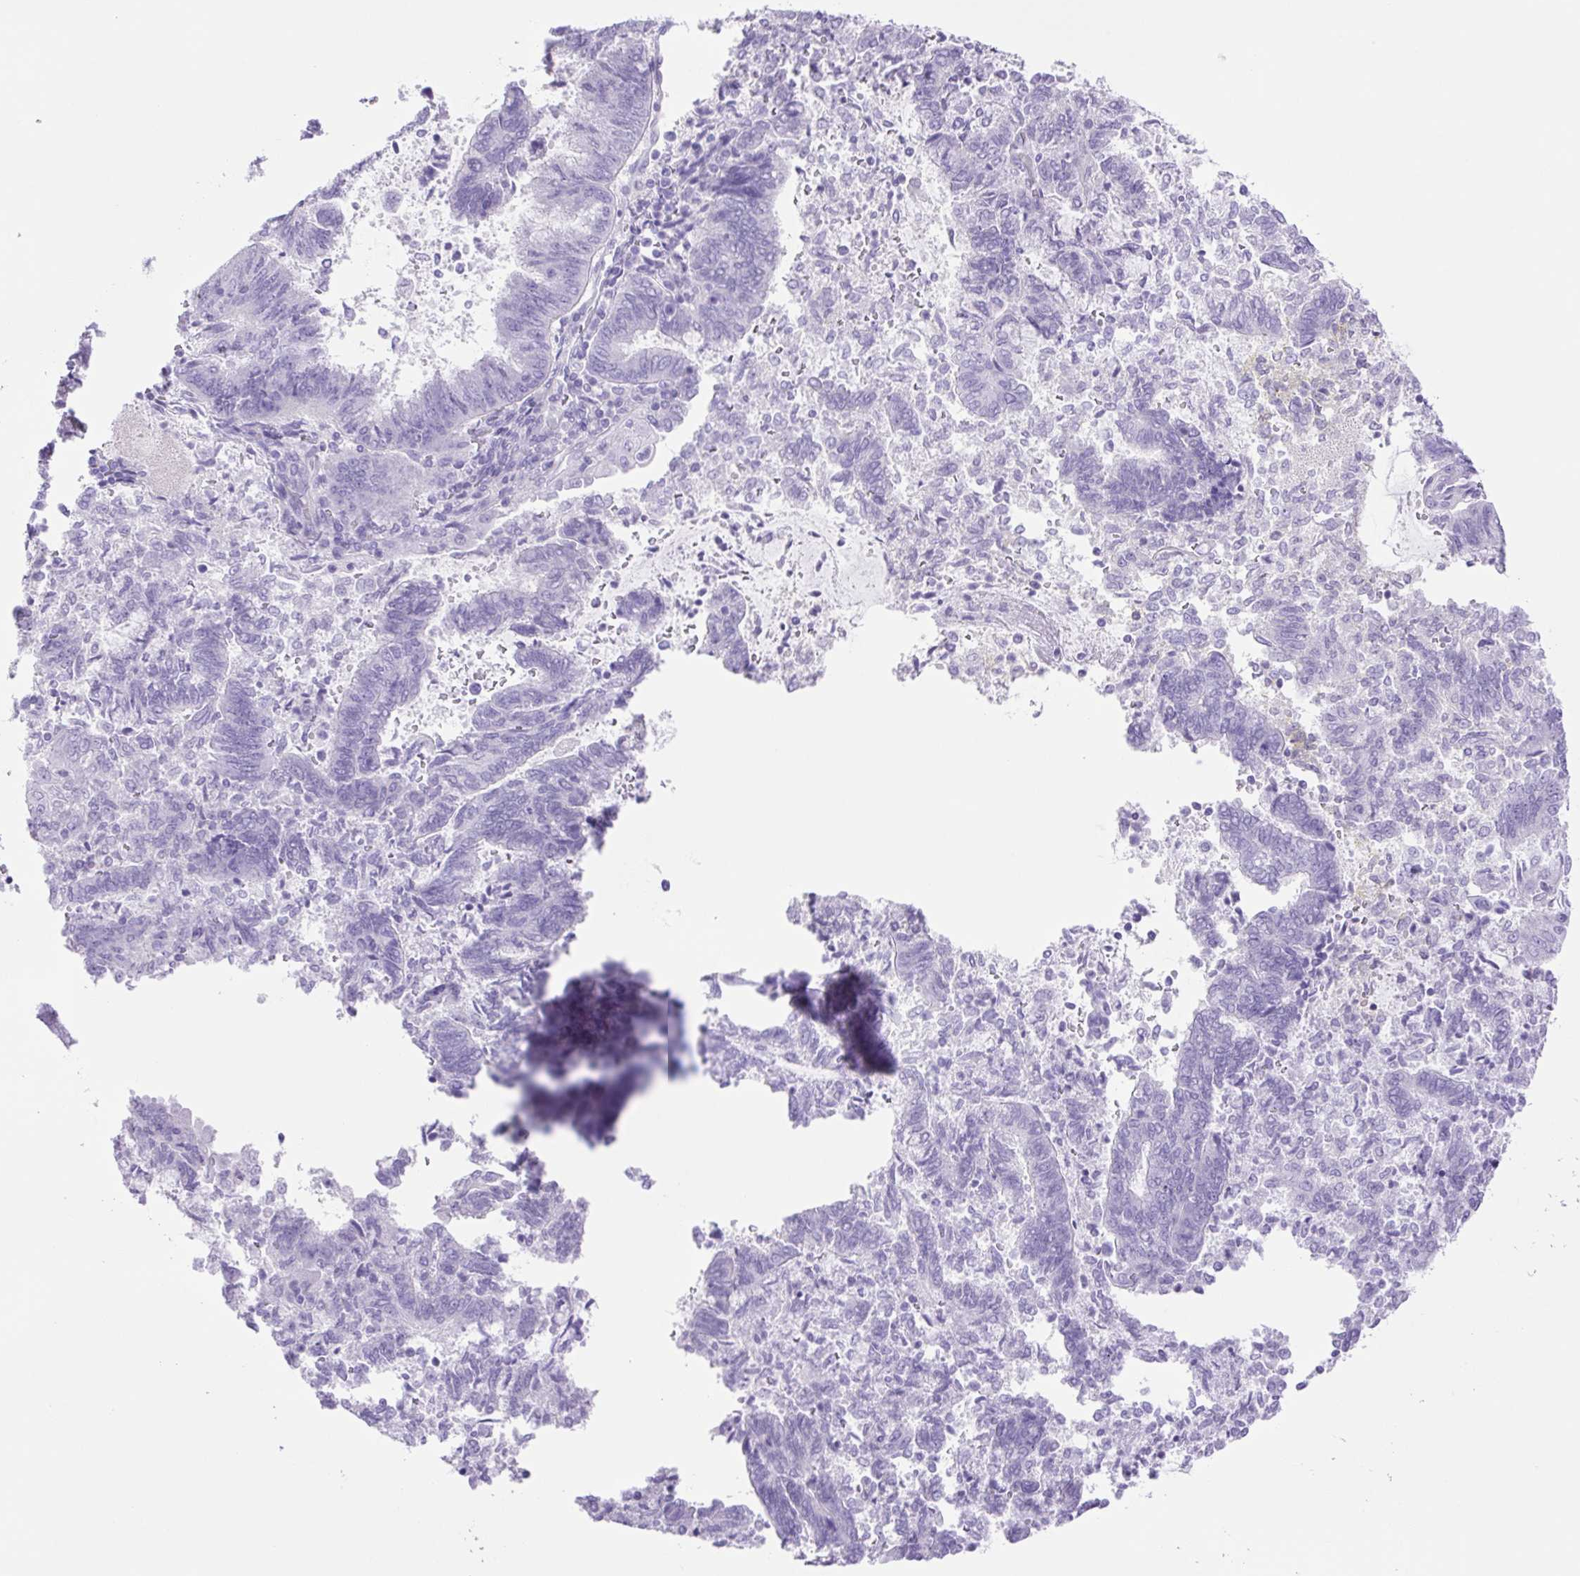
{"staining": {"intensity": "negative", "quantity": "none", "location": "none"}, "tissue": "endometrial cancer", "cell_type": "Tumor cells", "image_type": "cancer", "snomed": [{"axis": "morphology", "description": "Adenocarcinoma, NOS"}, {"axis": "topography", "description": "Endometrium"}], "caption": "Endometrial adenocarcinoma stained for a protein using immunohistochemistry exhibits no positivity tumor cells.", "gene": "CDSN", "patient": {"sex": "female", "age": 65}}